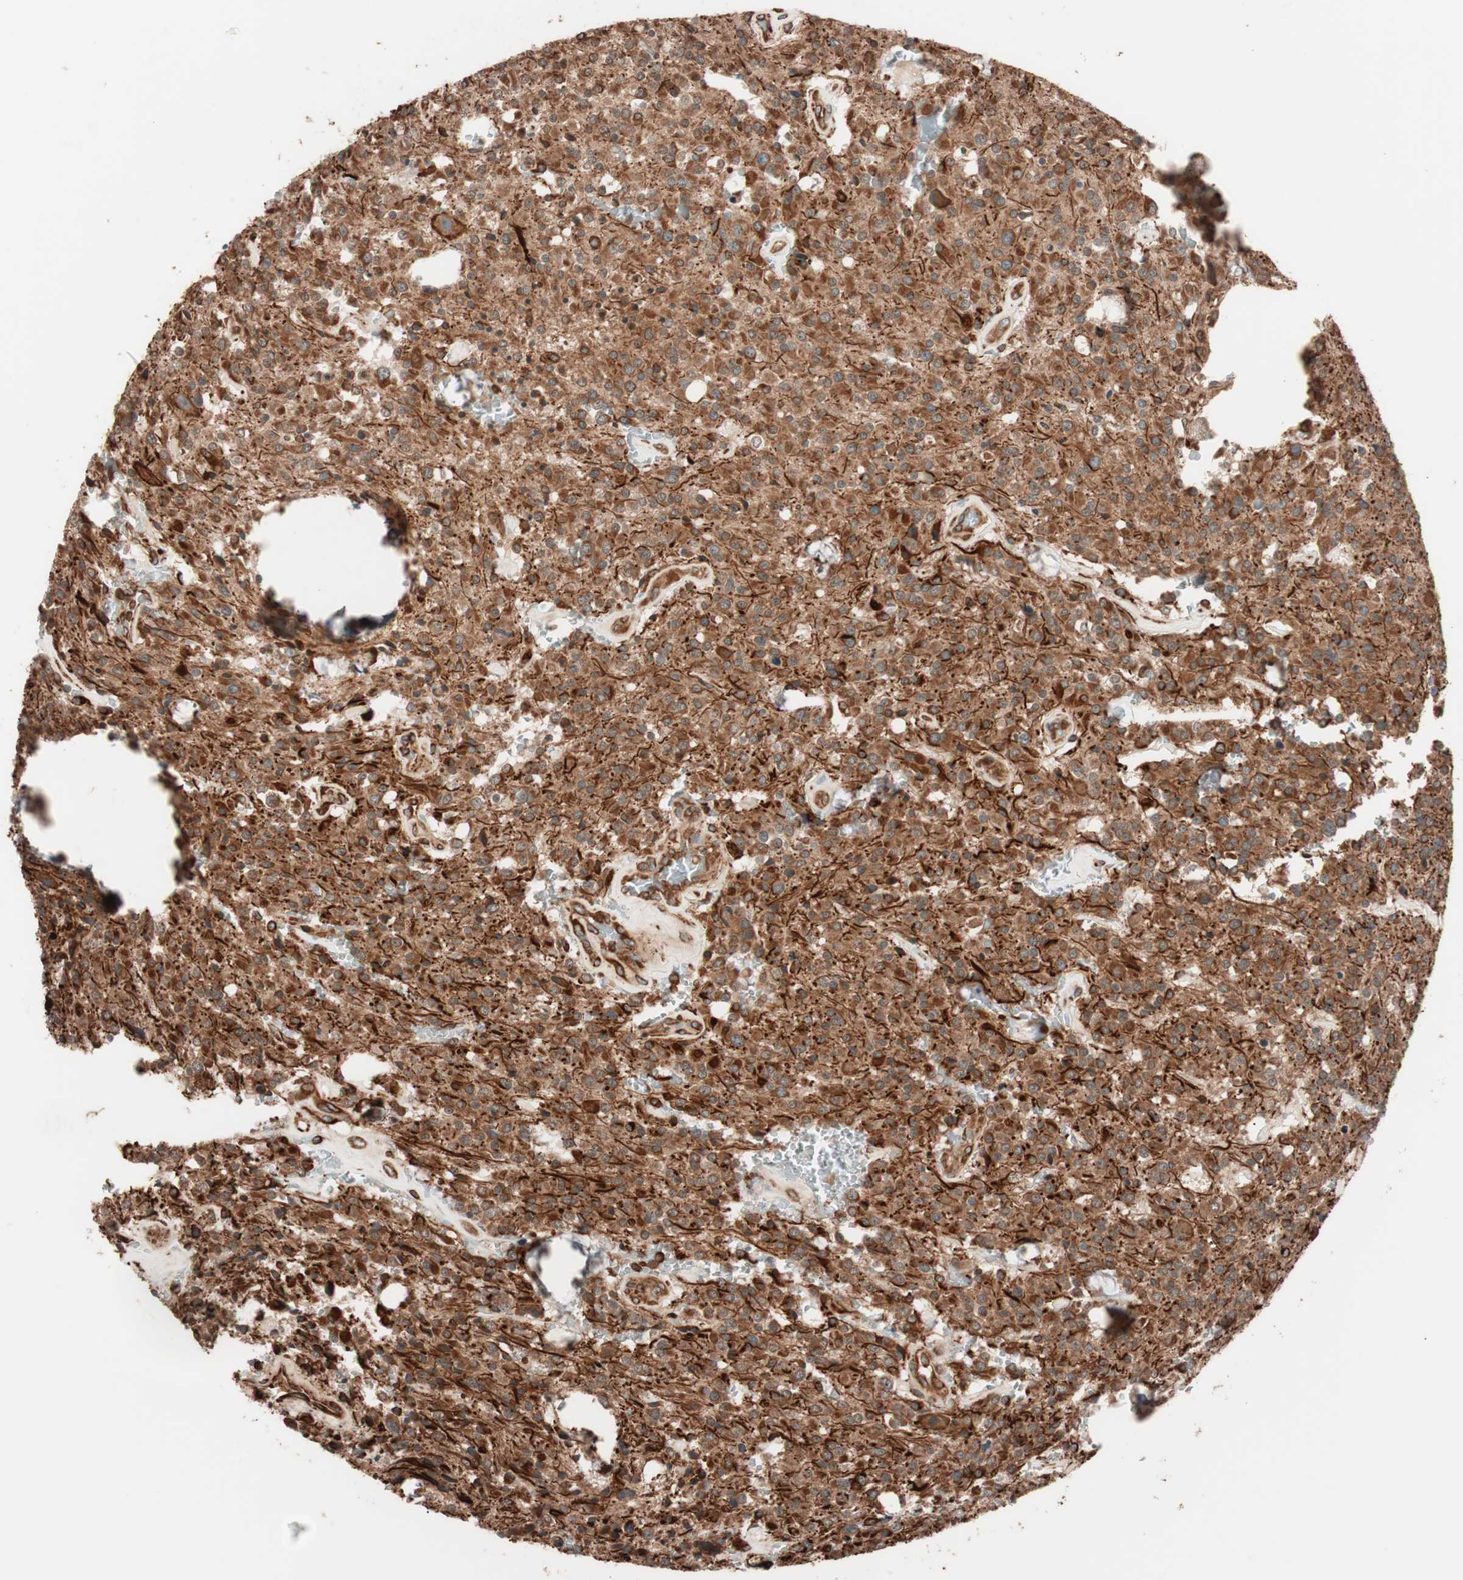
{"staining": {"intensity": "strong", "quantity": ">75%", "location": "cytoplasmic/membranous"}, "tissue": "glioma", "cell_type": "Tumor cells", "image_type": "cancer", "snomed": [{"axis": "morphology", "description": "Glioma, malignant, Low grade"}, {"axis": "topography", "description": "Brain"}], "caption": "Malignant low-grade glioma stained for a protein demonstrates strong cytoplasmic/membranous positivity in tumor cells. (Brightfield microscopy of DAB IHC at high magnification).", "gene": "VEGFA", "patient": {"sex": "male", "age": 58}}